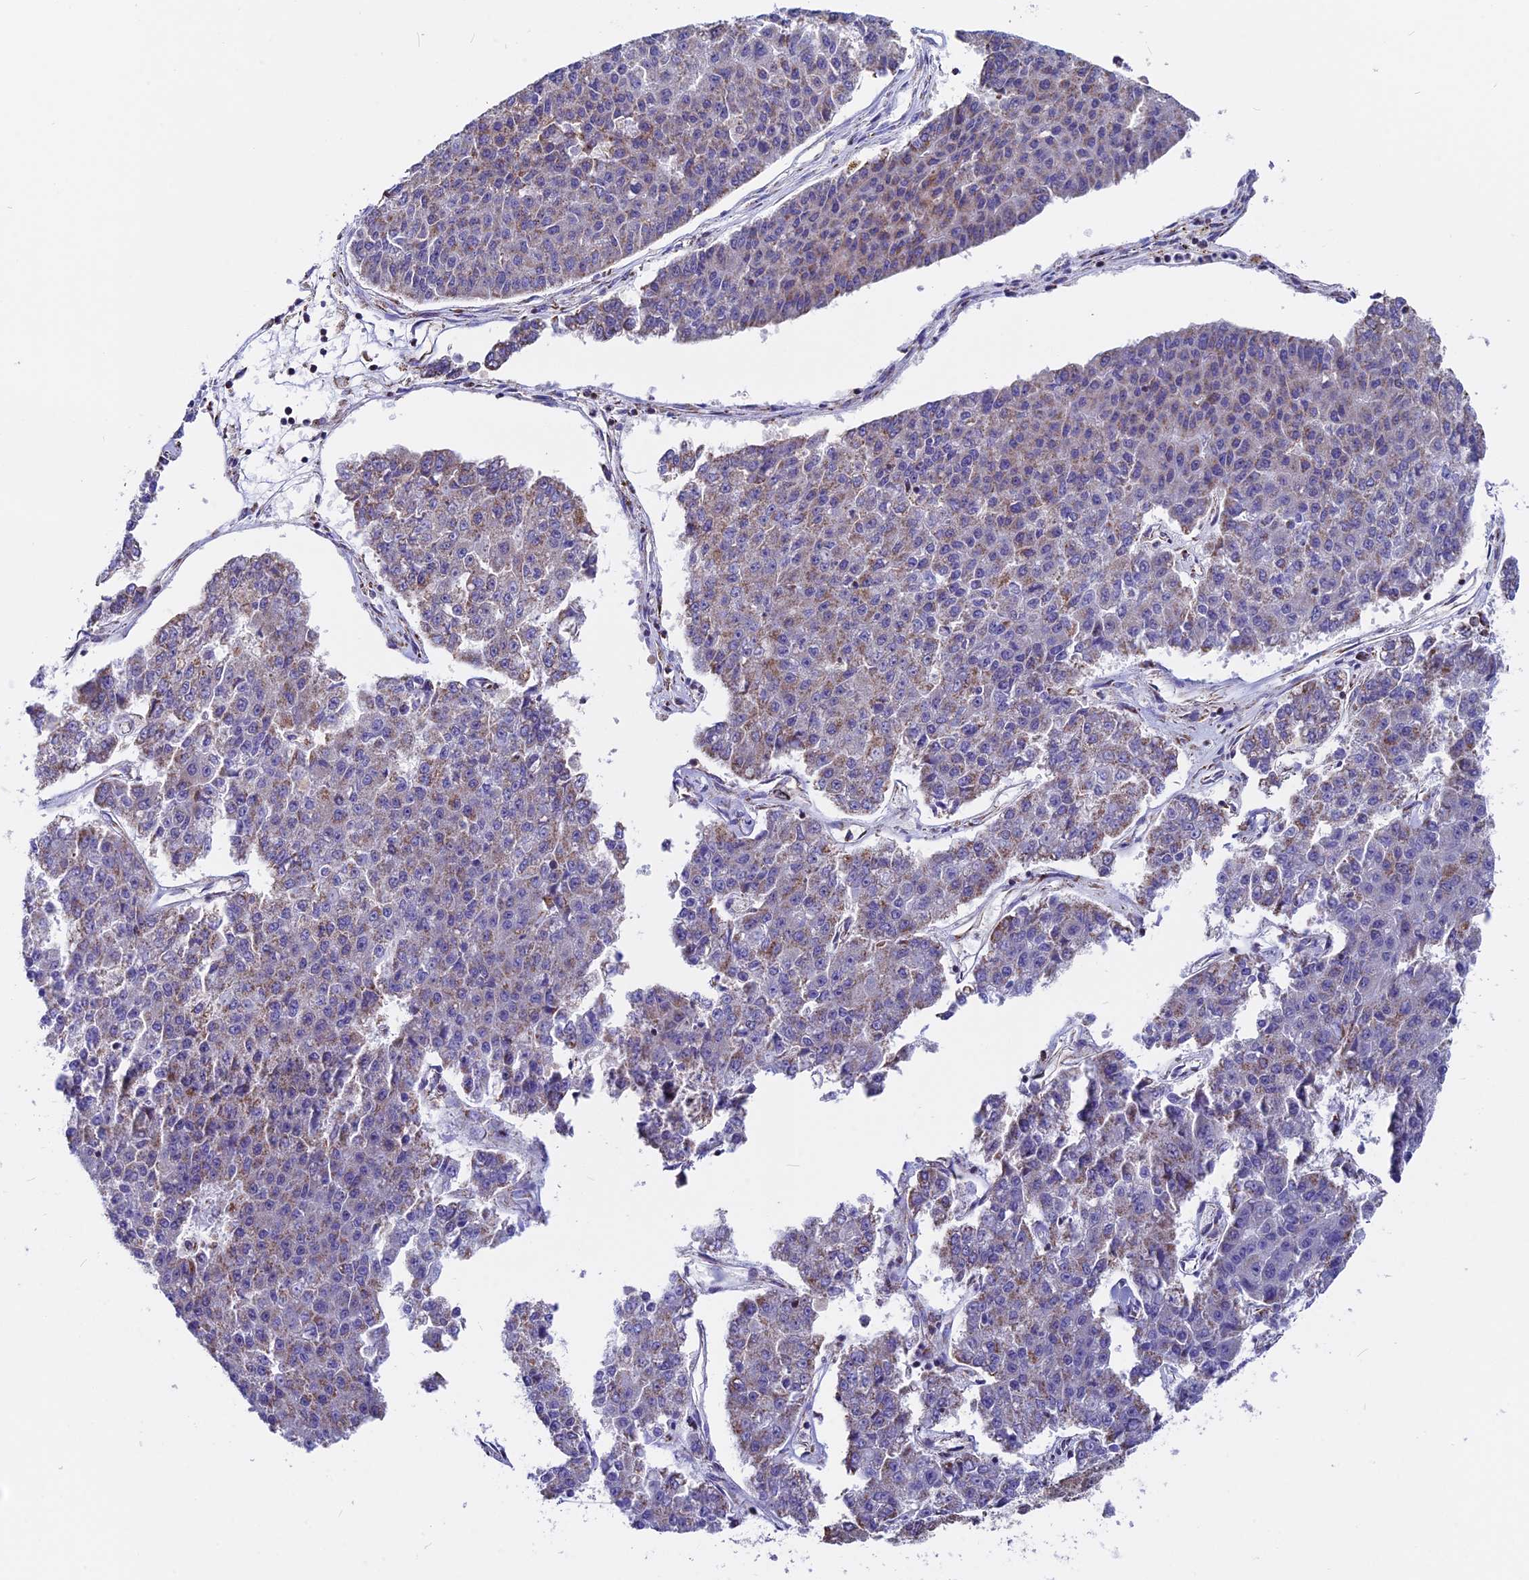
{"staining": {"intensity": "moderate", "quantity": "25%-75%", "location": "cytoplasmic/membranous"}, "tissue": "pancreatic cancer", "cell_type": "Tumor cells", "image_type": "cancer", "snomed": [{"axis": "morphology", "description": "Adenocarcinoma, NOS"}, {"axis": "topography", "description": "Pancreas"}], "caption": "Immunohistochemical staining of pancreatic cancer demonstrates medium levels of moderate cytoplasmic/membranous protein staining in about 25%-75% of tumor cells.", "gene": "FAM174C", "patient": {"sex": "male", "age": 50}}